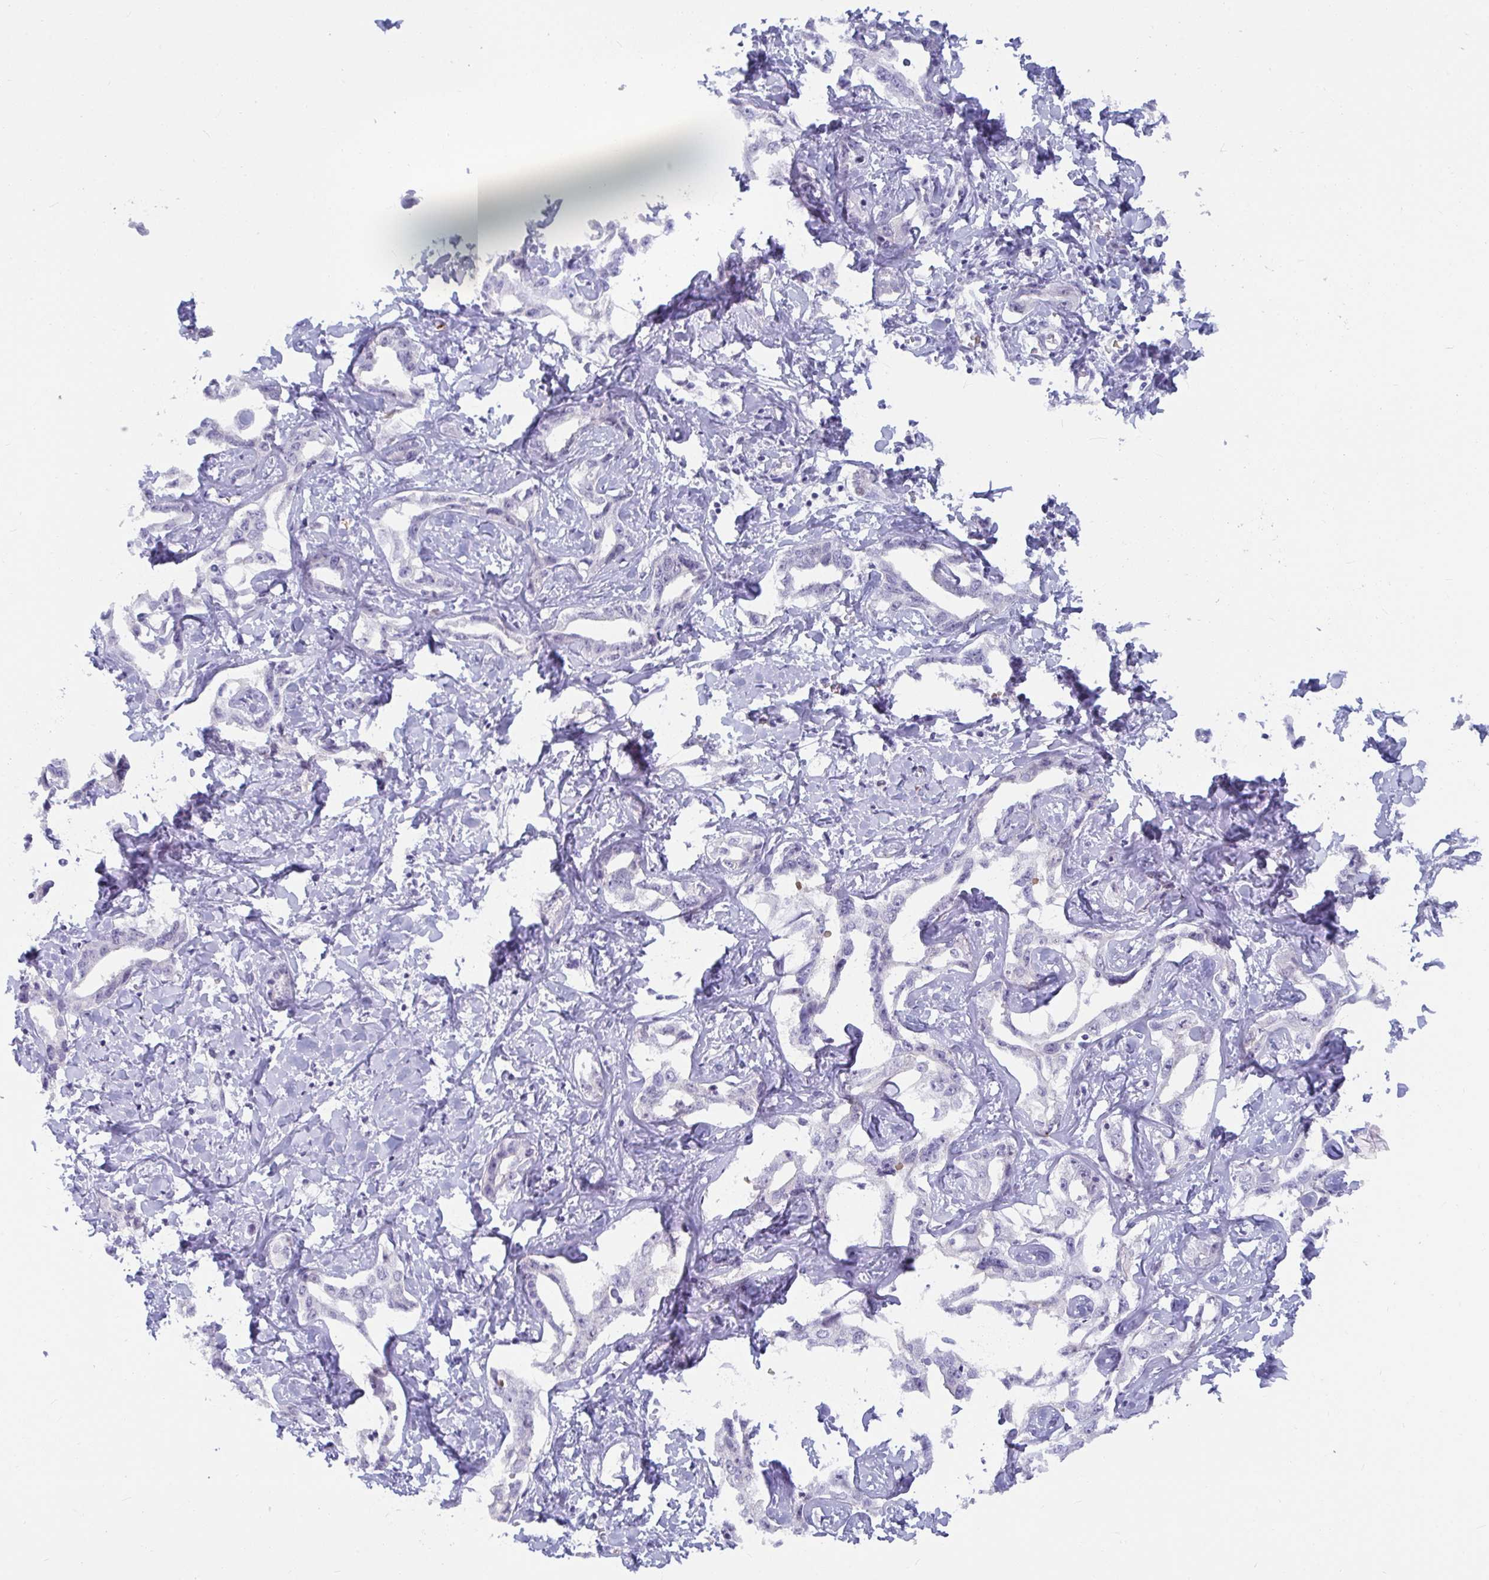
{"staining": {"intensity": "negative", "quantity": "none", "location": "none"}, "tissue": "liver cancer", "cell_type": "Tumor cells", "image_type": "cancer", "snomed": [{"axis": "morphology", "description": "Cholangiocarcinoma"}, {"axis": "topography", "description": "Liver"}], "caption": "High magnification brightfield microscopy of liver cancer (cholangiocarcinoma) stained with DAB (3,3'-diaminobenzidine) (brown) and counterstained with hematoxylin (blue): tumor cells show no significant expression.", "gene": "NPY", "patient": {"sex": "male", "age": 59}}